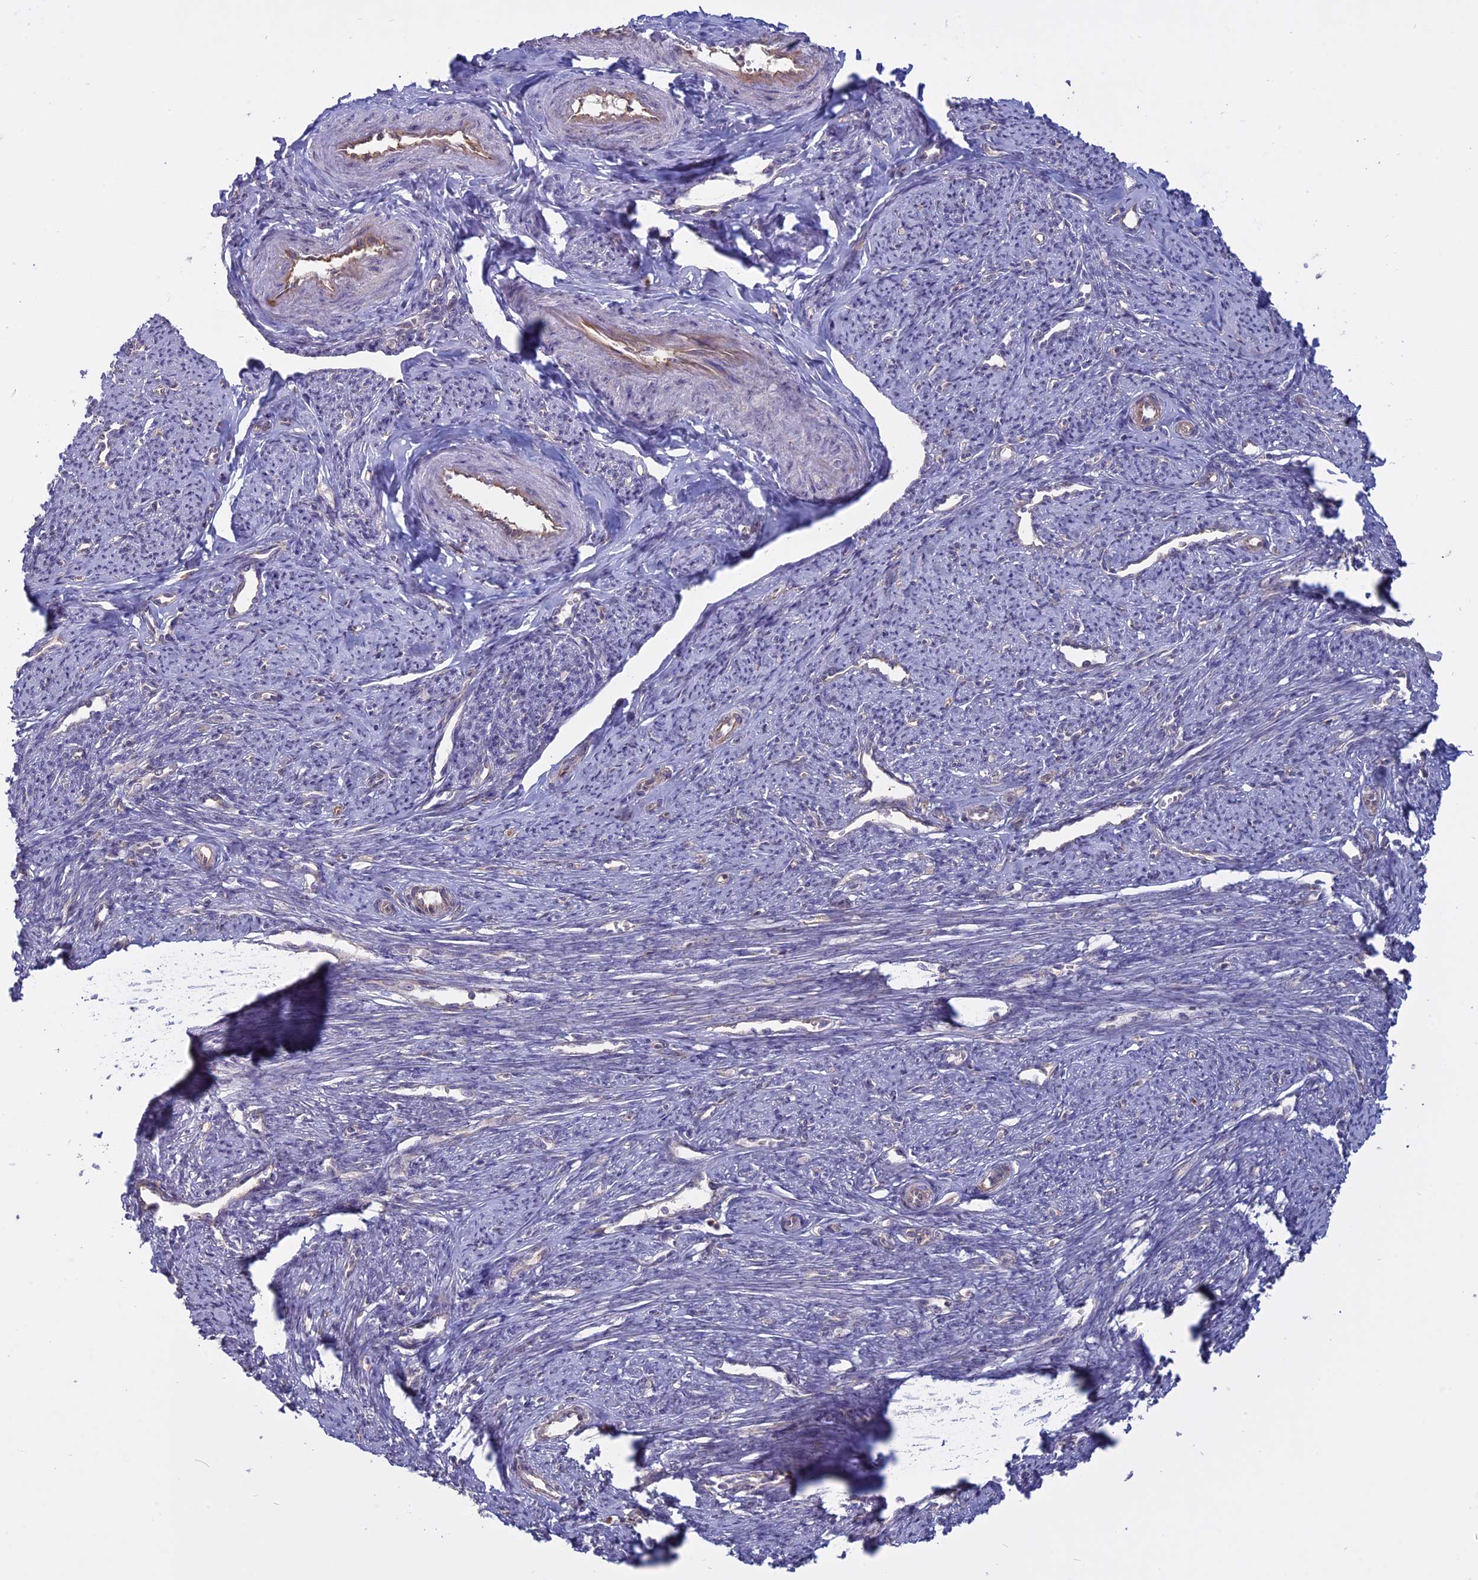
{"staining": {"intensity": "moderate", "quantity": "25%-75%", "location": "cytoplasmic/membranous"}, "tissue": "smooth muscle", "cell_type": "Smooth muscle cells", "image_type": "normal", "snomed": [{"axis": "morphology", "description": "Normal tissue, NOS"}, {"axis": "topography", "description": "Smooth muscle"}, {"axis": "topography", "description": "Uterus"}], "caption": "This image demonstrates immunohistochemistry staining of benign smooth muscle, with medium moderate cytoplasmic/membranous positivity in approximately 25%-75% of smooth muscle cells.", "gene": "TMEM208", "patient": {"sex": "female", "age": 59}}